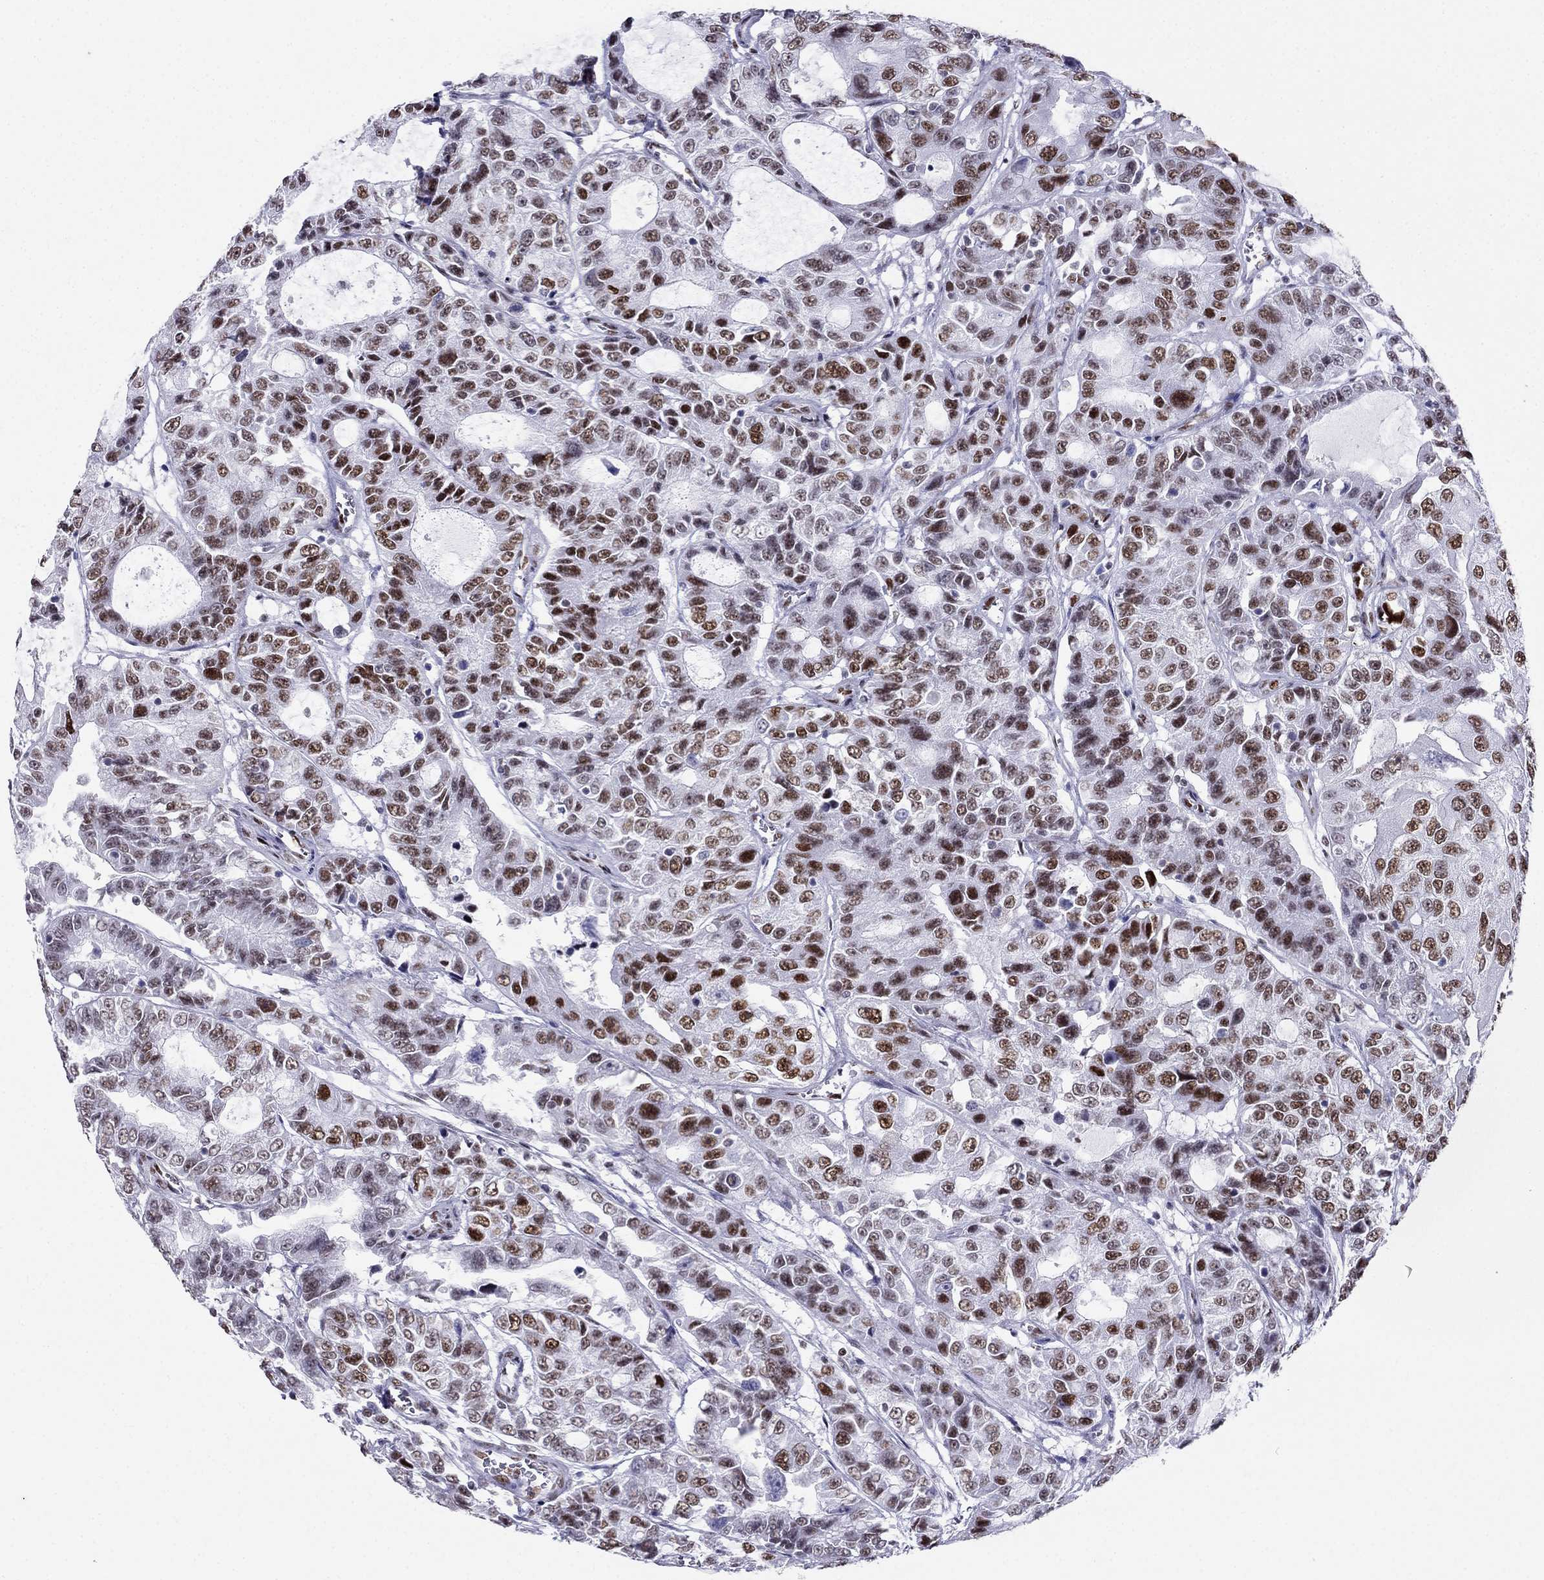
{"staining": {"intensity": "strong", "quantity": ">75%", "location": "nuclear"}, "tissue": "urothelial cancer", "cell_type": "Tumor cells", "image_type": "cancer", "snomed": [{"axis": "morphology", "description": "Urothelial carcinoma, NOS"}, {"axis": "morphology", "description": "Urothelial carcinoma, High grade"}, {"axis": "topography", "description": "Urinary bladder"}], "caption": "Urothelial cancer tissue demonstrates strong nuclear expression in approximately >75% of tumor cells", "gene": "PPM1G", "patient": {"sex": "female", "age": 73}}